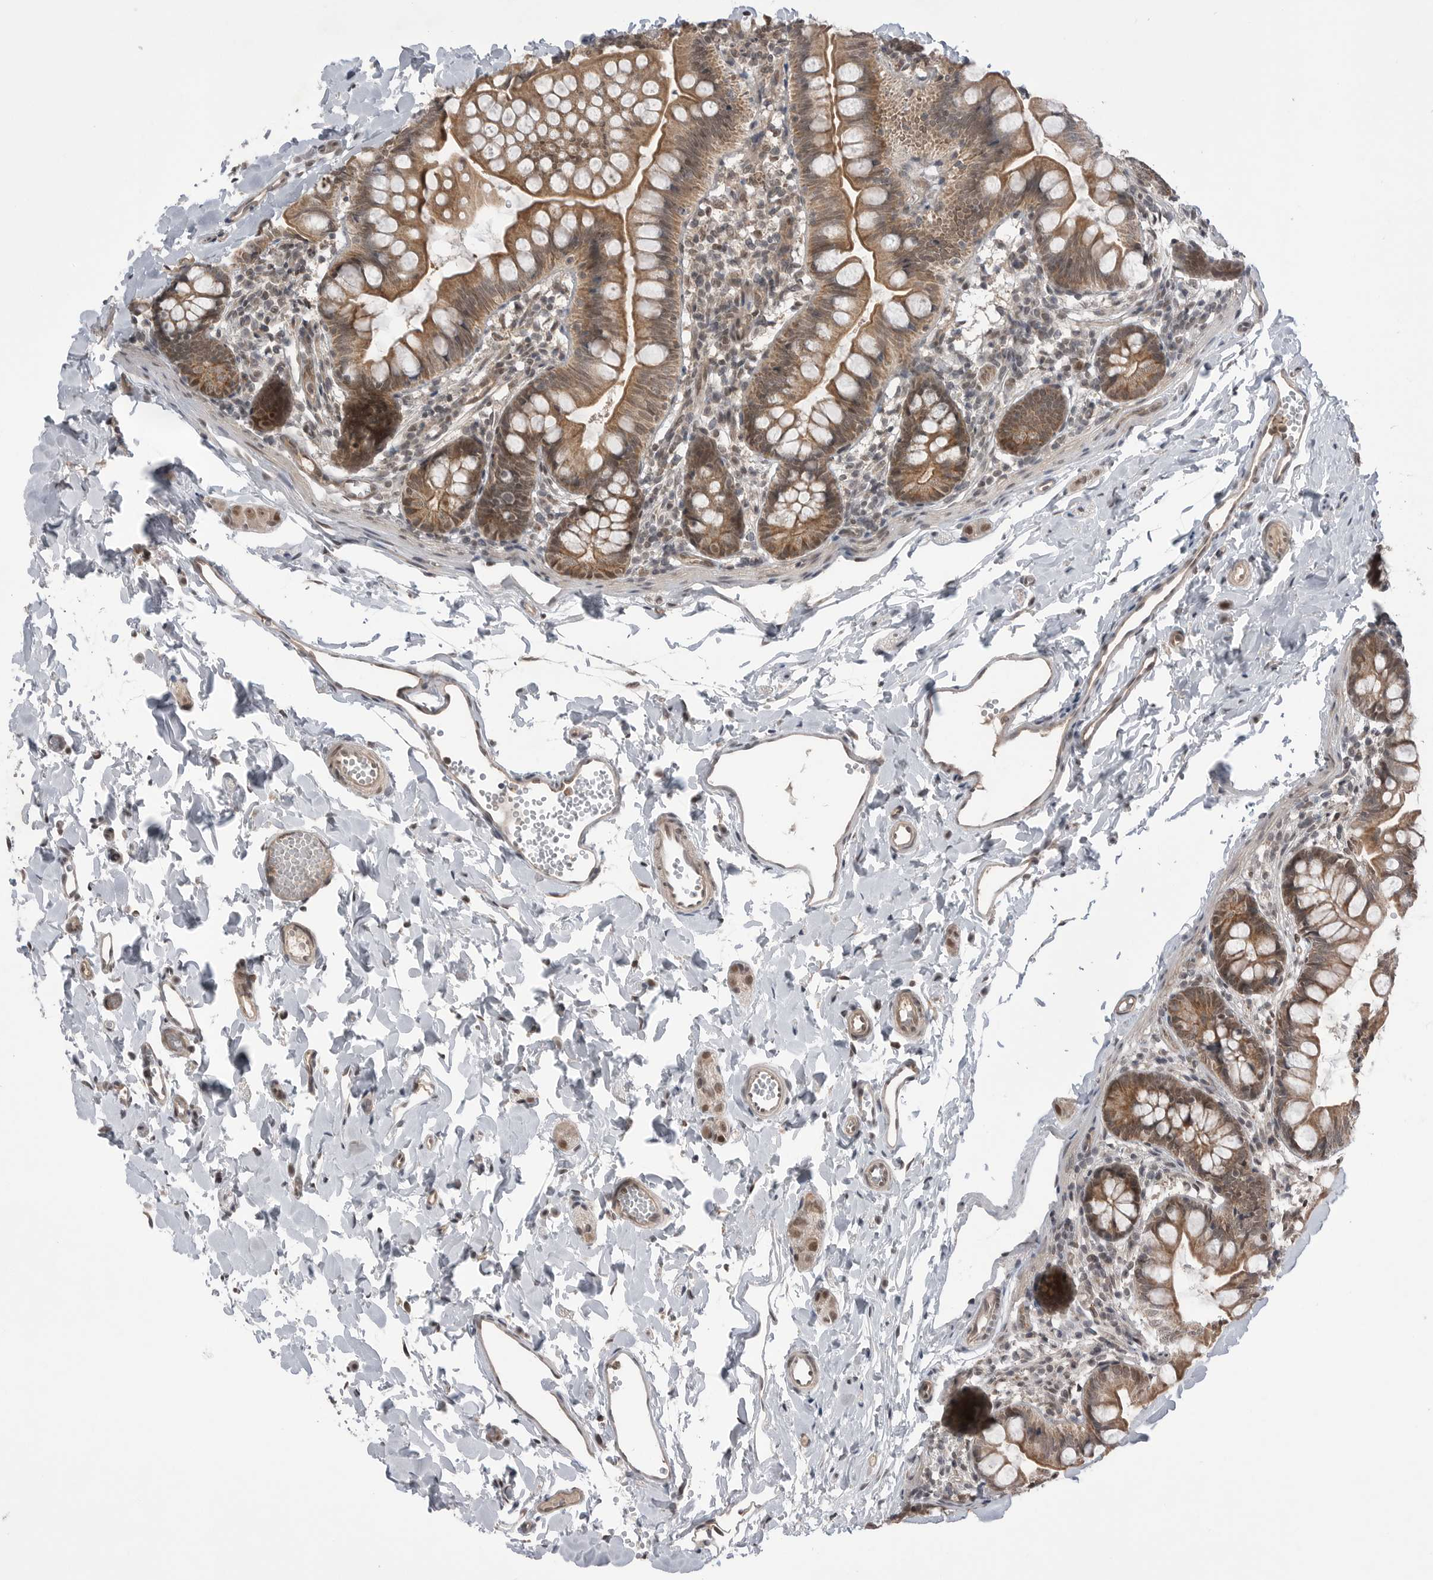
{"staining": {"intensity": "moderate", "quantity": ">75%", "location": "cytoplasmic/membranous"}, "tissue": "small intestine", "cell_type": "Glandular cells", "image_type": "normal", "snomed": [{"axis": "morphology", "description": "Normal tissue, NOS"}, {"axis": "topography", "description": "Small intestine"}], "caption": "Immunohistochemical staining of unremarkable small intestine reveals >75% levels of moderate cytoplasmic/membranous protein positivity in about >75% of glandular cells.", "gene": "NTAQ1", "patient": {"sex": "male", "age": 7}}